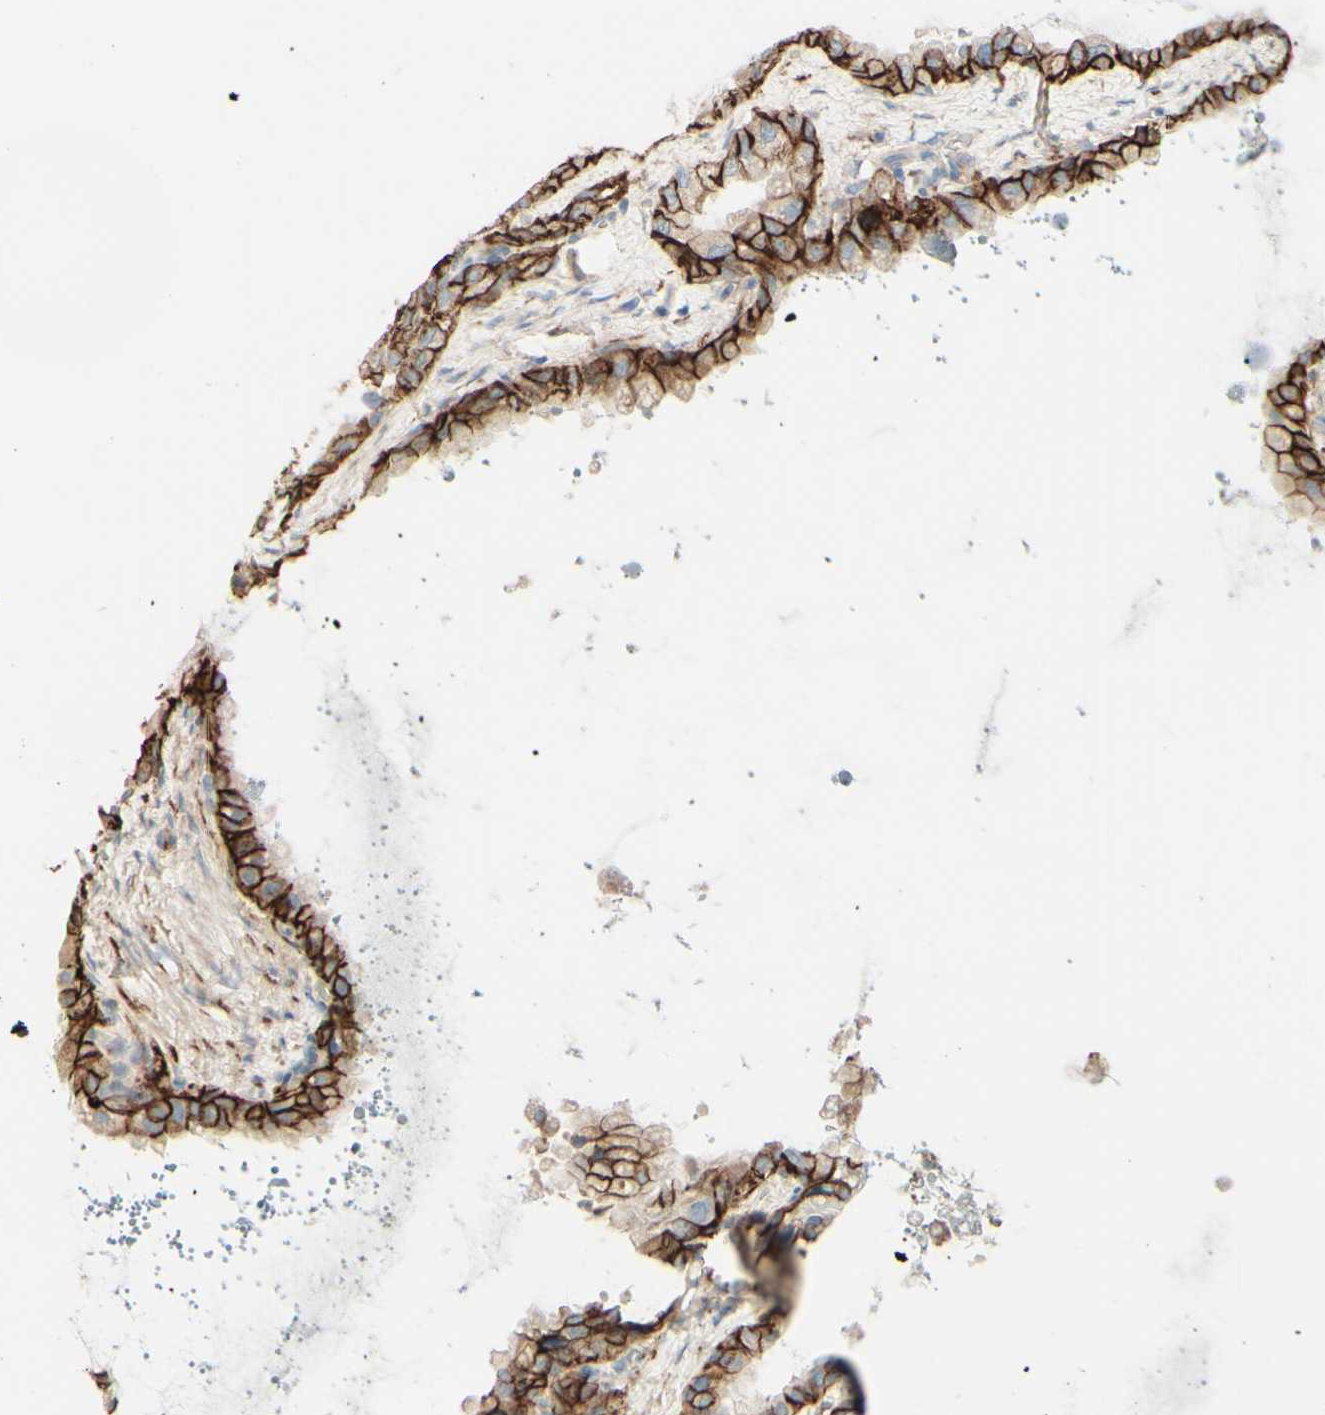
{"staining": {"intensity": "strong", "quantity": ">75%", "location": "cytoplasmic/membranous"}, "tissue": "seminal vesicle", "cell_type": "Glandular cells", "image_type": "normal", "snomed": [{"axis": "morphology", "description": "Normal tissue, NOS"}, {"axis": "topography", "description": "Seminal veicle"}], "caption": "Immunohistochemical staining of benign seminal vesicle displays strong cytoplasmic/membranous protein staining in about >75% of glandular cells.", "gene": "RNF149", "patient": {"sex": "male", "age": 68}}